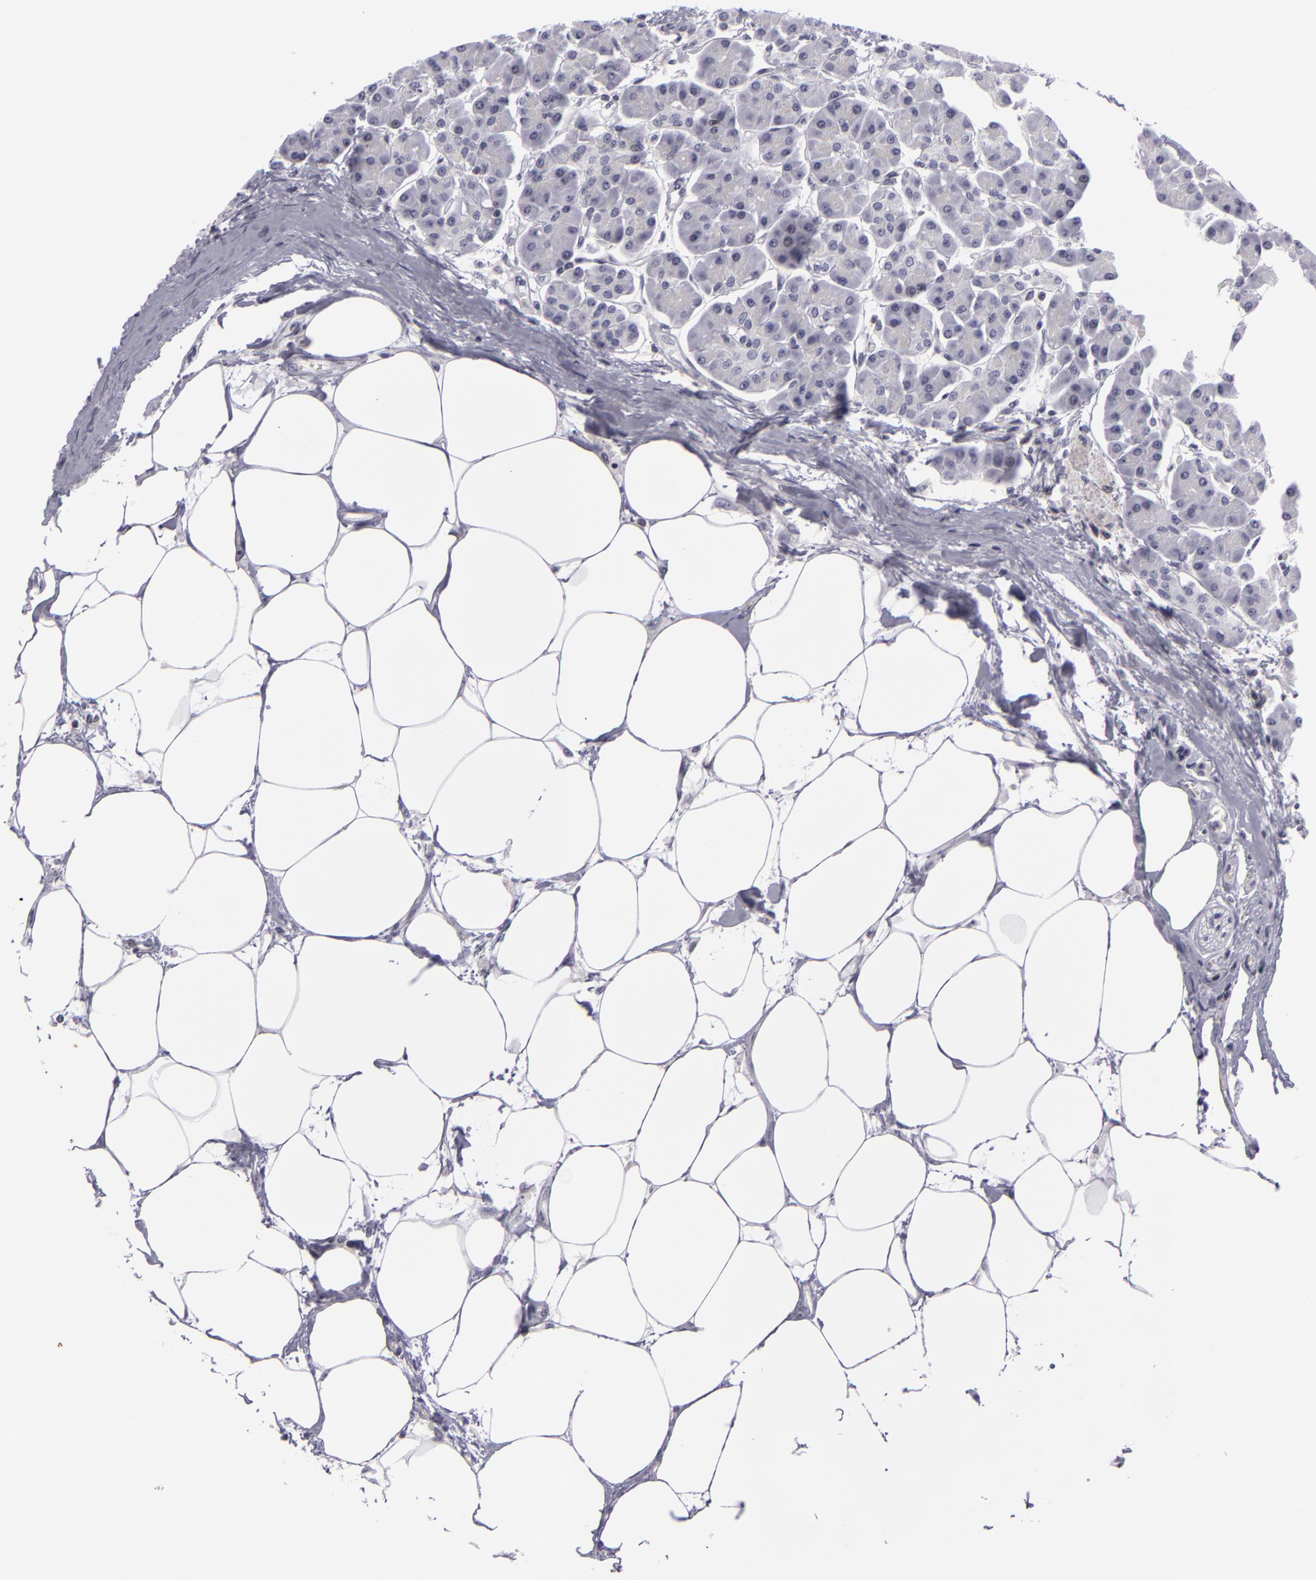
{"staining": {"intensity": "negative", "quantity": "none", "location": "none"}, "tissue": "pancreas", "cell_type": "Exocrine glandular cells", "image_type": "normal", "snomed": [{"axis": "morphology", "description": "Normal tissue, NOS"}, {"axis": "topography", "description": "Pancreas"}, {"axis": "topography", "description": "Duodenum"}], "caption": "The micrograph demonstrates no staining of exocrine glandular cells in benign pancreas. The staining is performed using DAB (3,3'-diaminobenzidine) brown chromogen with nuclei counter-stained in using hematoxylin.", "gene": "KCNAB2", "patient": {"sex": "male", "age": 79}}